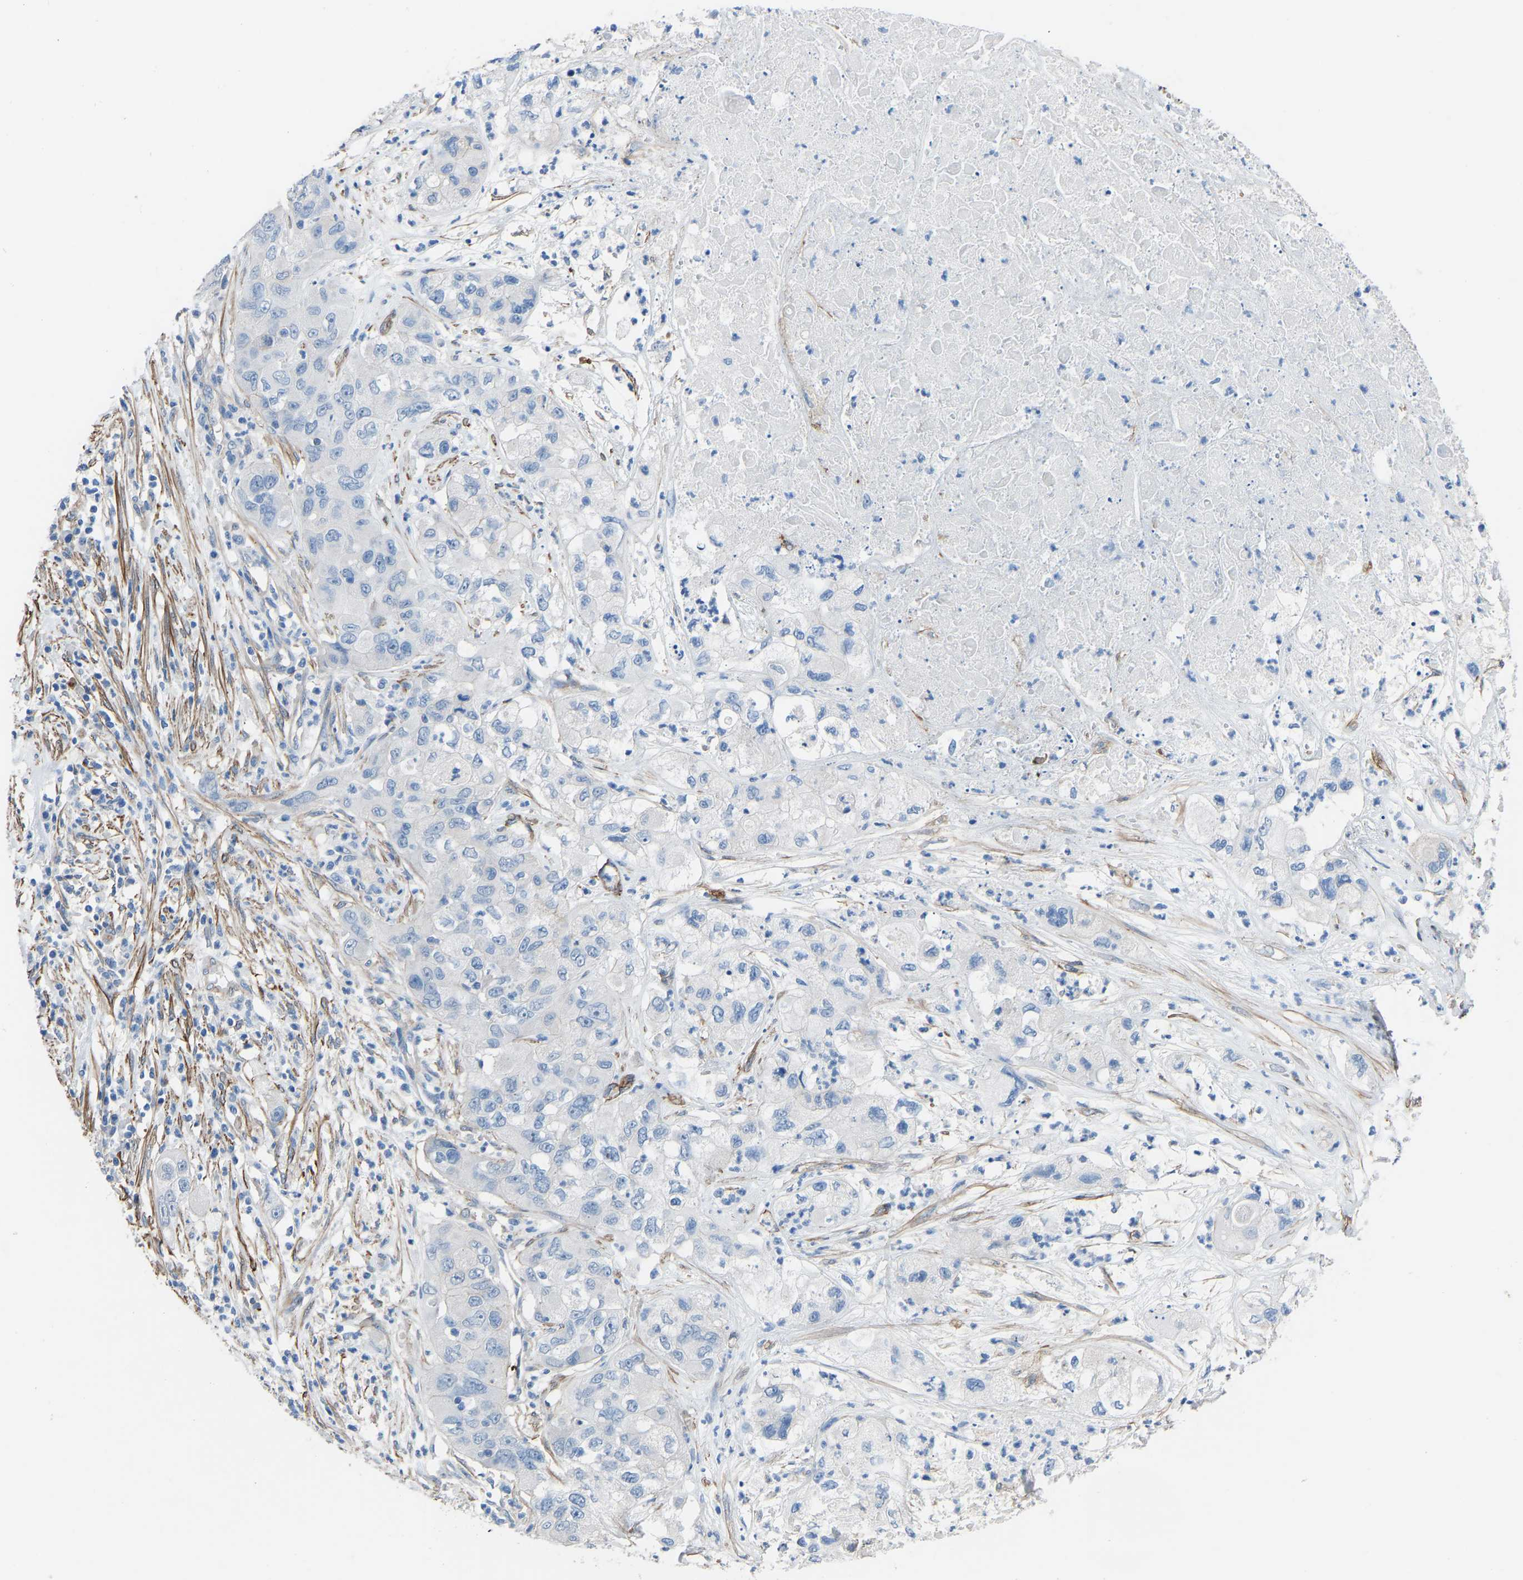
{"staining": {"intensity": "negative", "quantity": "none", "location": "none"}, "tissue": "pancreatic cancer", "cell_type": "Tumor cells", "image_type": "cancer", "snomed": [{"axis": "morphology", "description": "Adenocarcinoma, NOS"}, {"axis": "topography", "description": "Pancreas"}], "caption": "This is an IHC micrograph of human adenocarcinoma (pancreatic). There is no staining in tumor cells.", "gene": "MYH10", "patient": {"sex": "female", "age": 78}}